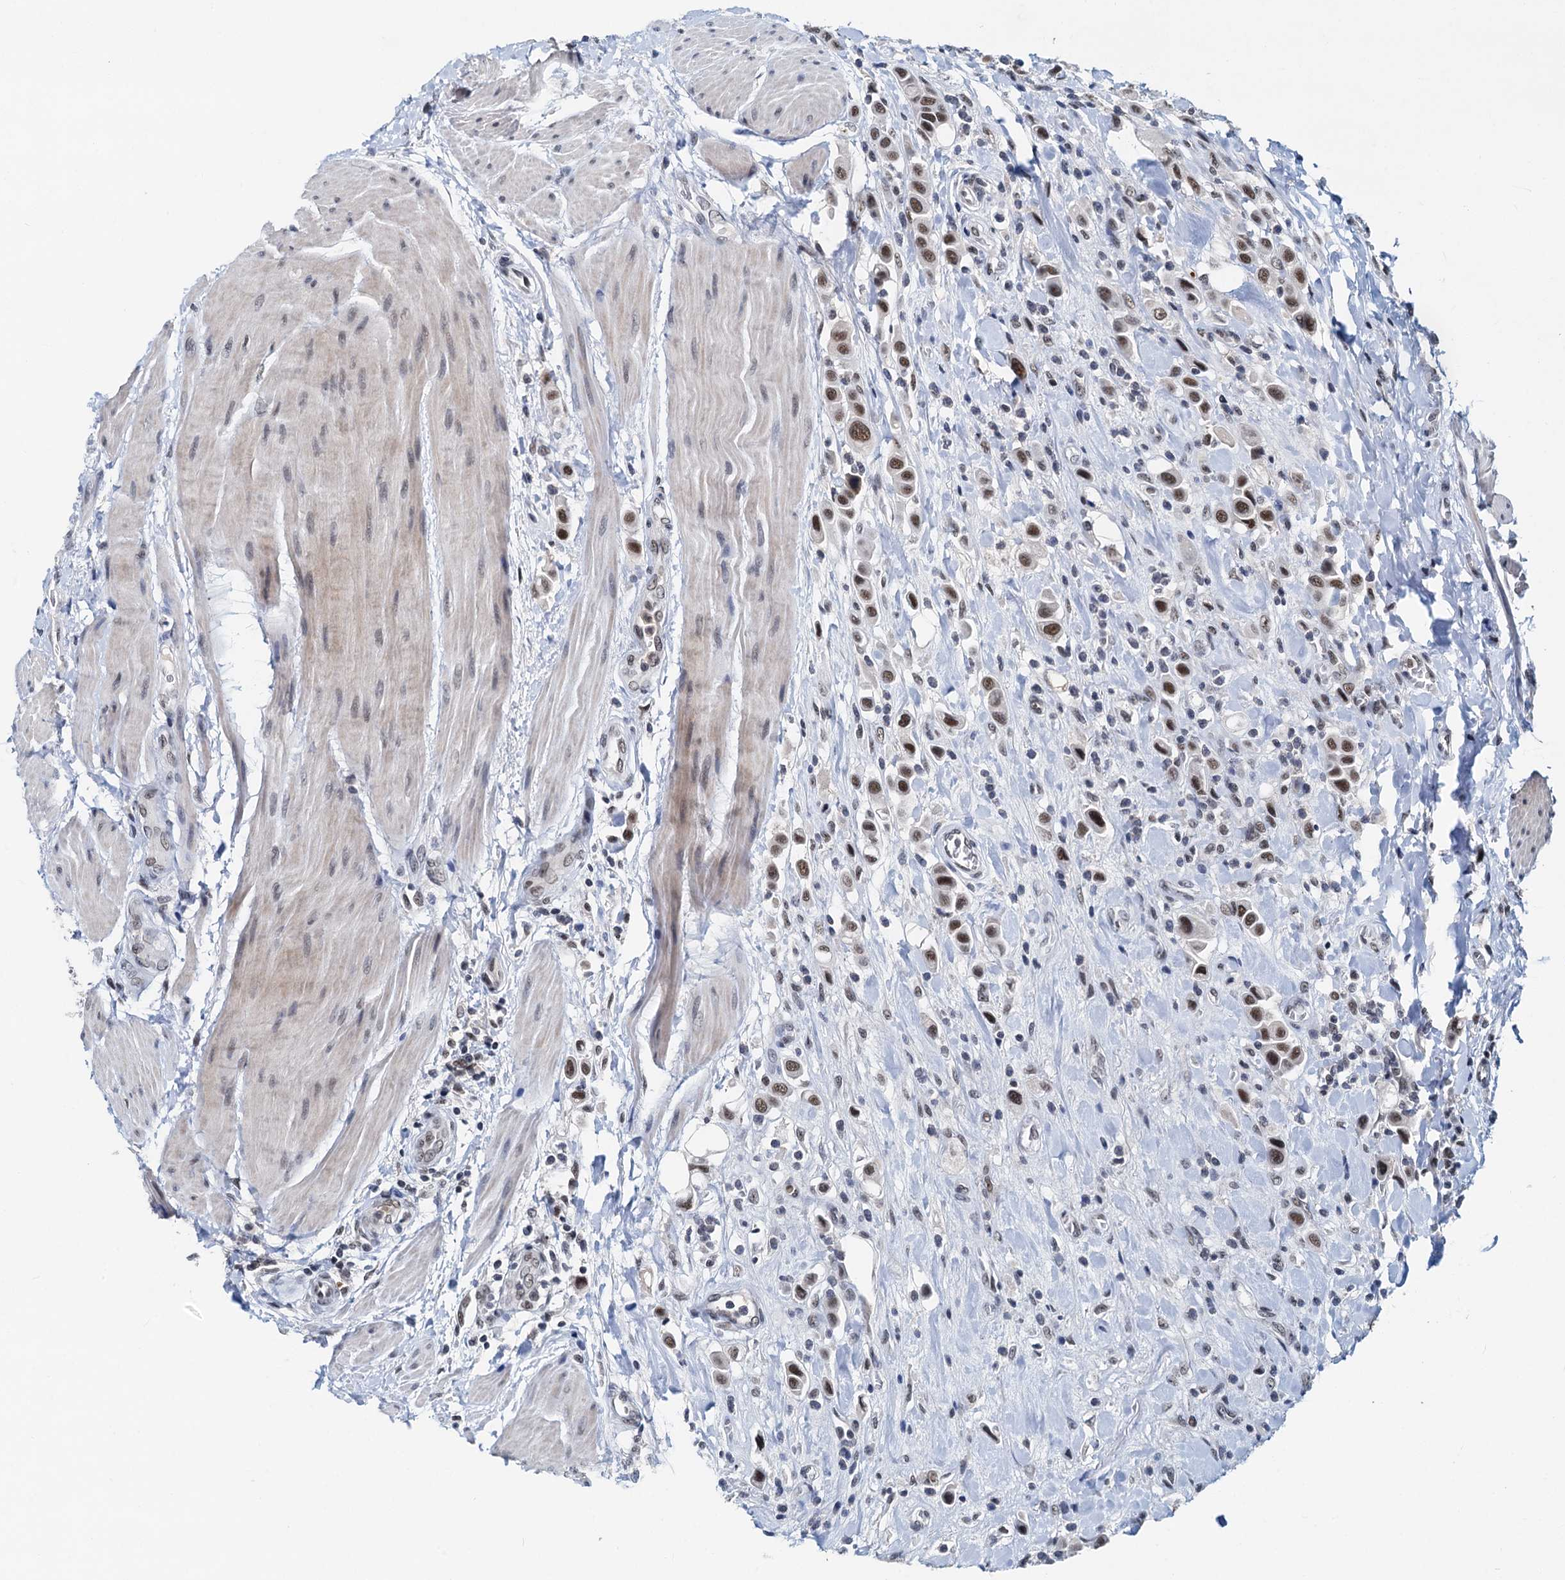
{"staining": {"intensity": "moderate", "quantity": ">75%", "location": "nuclear"}, "tissue": "urothelial cancer", "cell_type": "Tumor cells", "image_type": "cancer", "snomed": [{"axis": "morphology", "description": "Urothelial carcinoma, High grade"}, {"axis": "topography", "description": "Urinary bladder"}], "caption": "Protein expression analysis of urothelial cancer demonstrates moderate nuclear expression in approximately >75% of tumor cells.", "gene": "SNRPD1", "patient": {"sex": "male", "age": 50}}